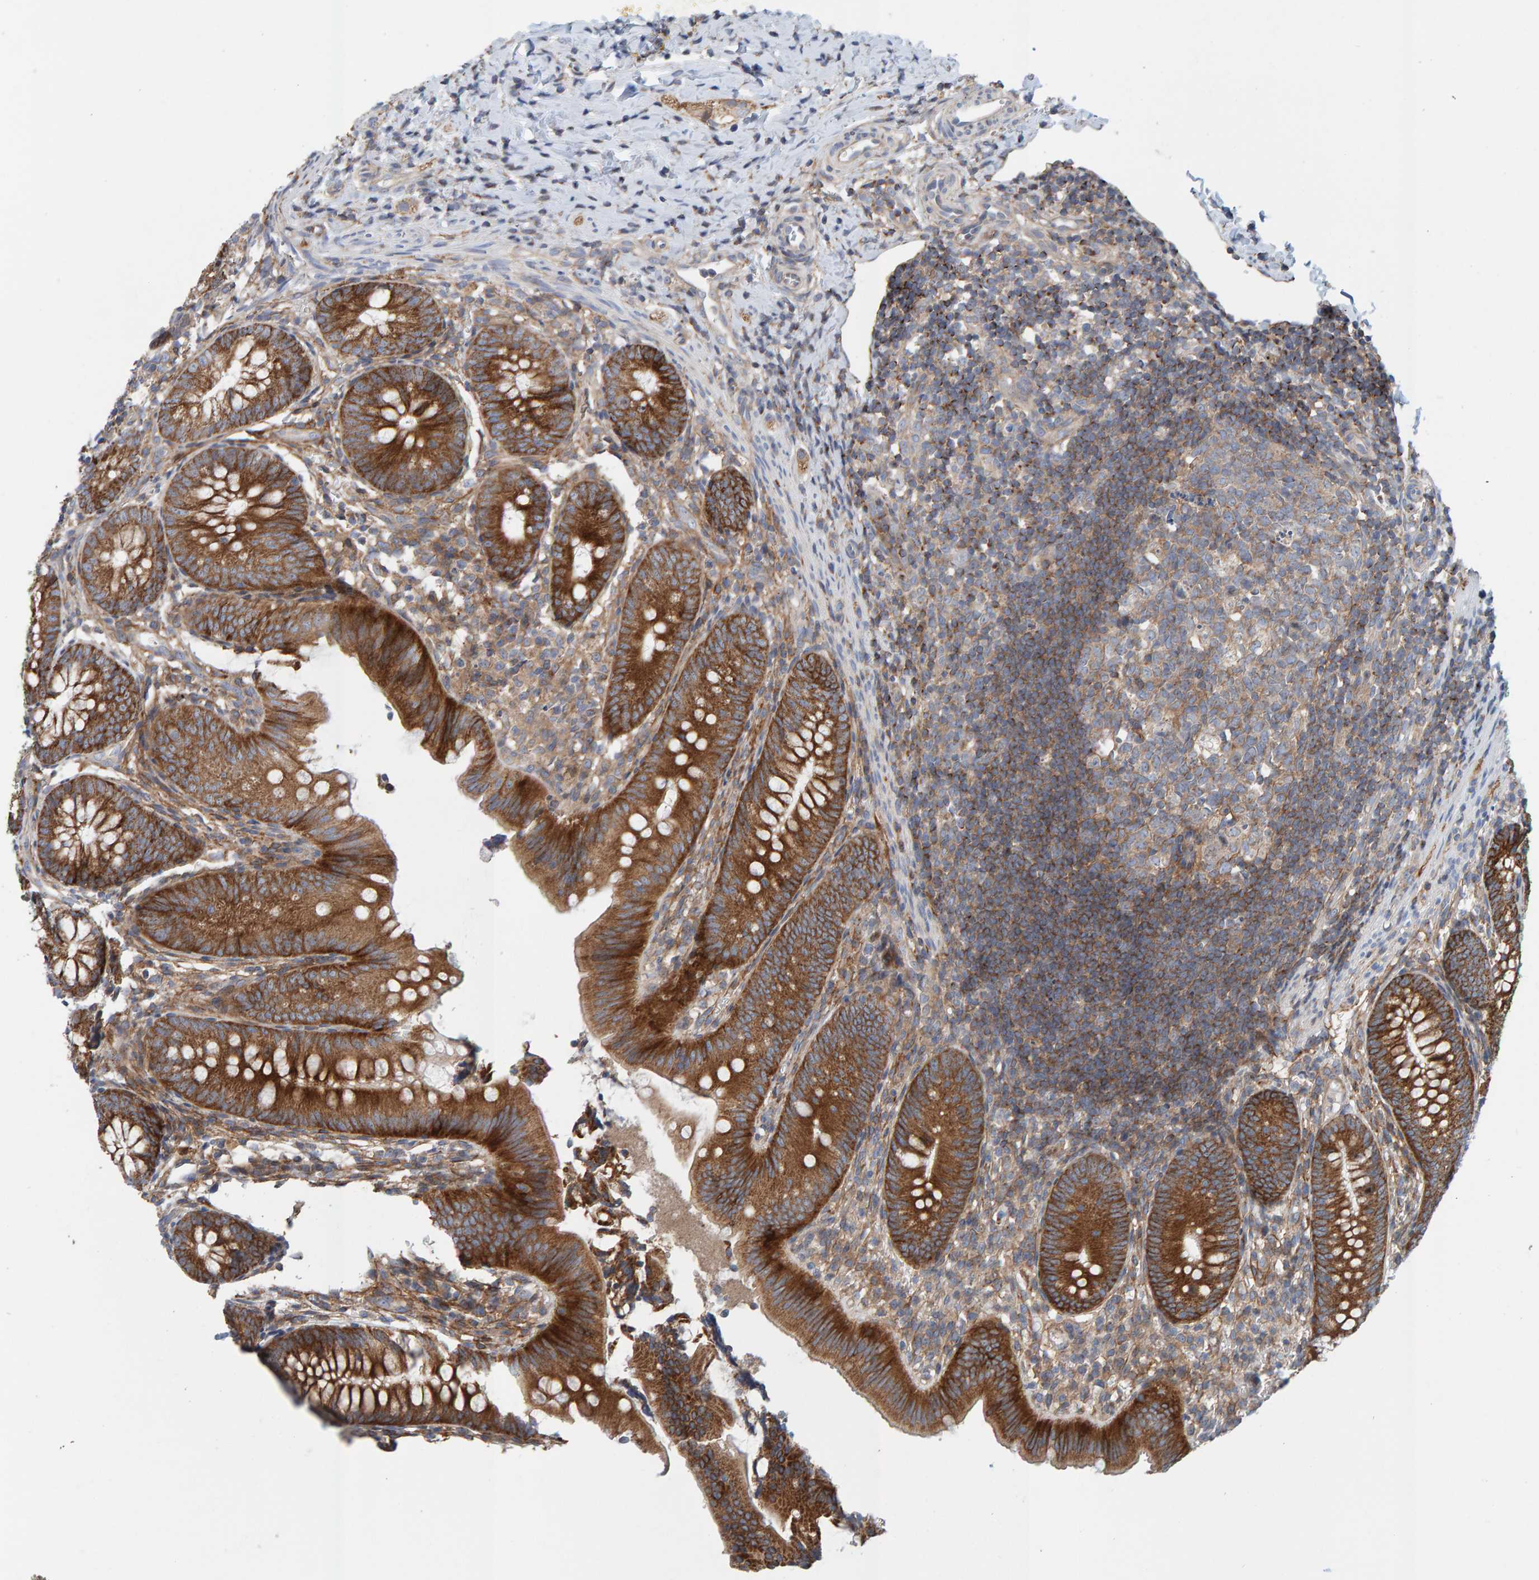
{"staining": {"intensity": "strong", "quantity": ">75%", "location": "cytoplasmic/membranous"}, "tissue": "appendix", "cell_type": "Glandular cells", "image_type": "normal", "snomed": [{"axis": "morphology", "description": "Normal tissue, NOS"}, {"axis": "topography", "description": "Appendix"}], "caption": "Immunohistochemical staining of unremarkable human appendix demonstrates >75% levels of strong cytoplasmic/membranous protein staining in approximately >75% of glandular cells. Nuclei are stained in blue.", "gene": "RGP1", "patient": {"sex": "male", "age": 1}}